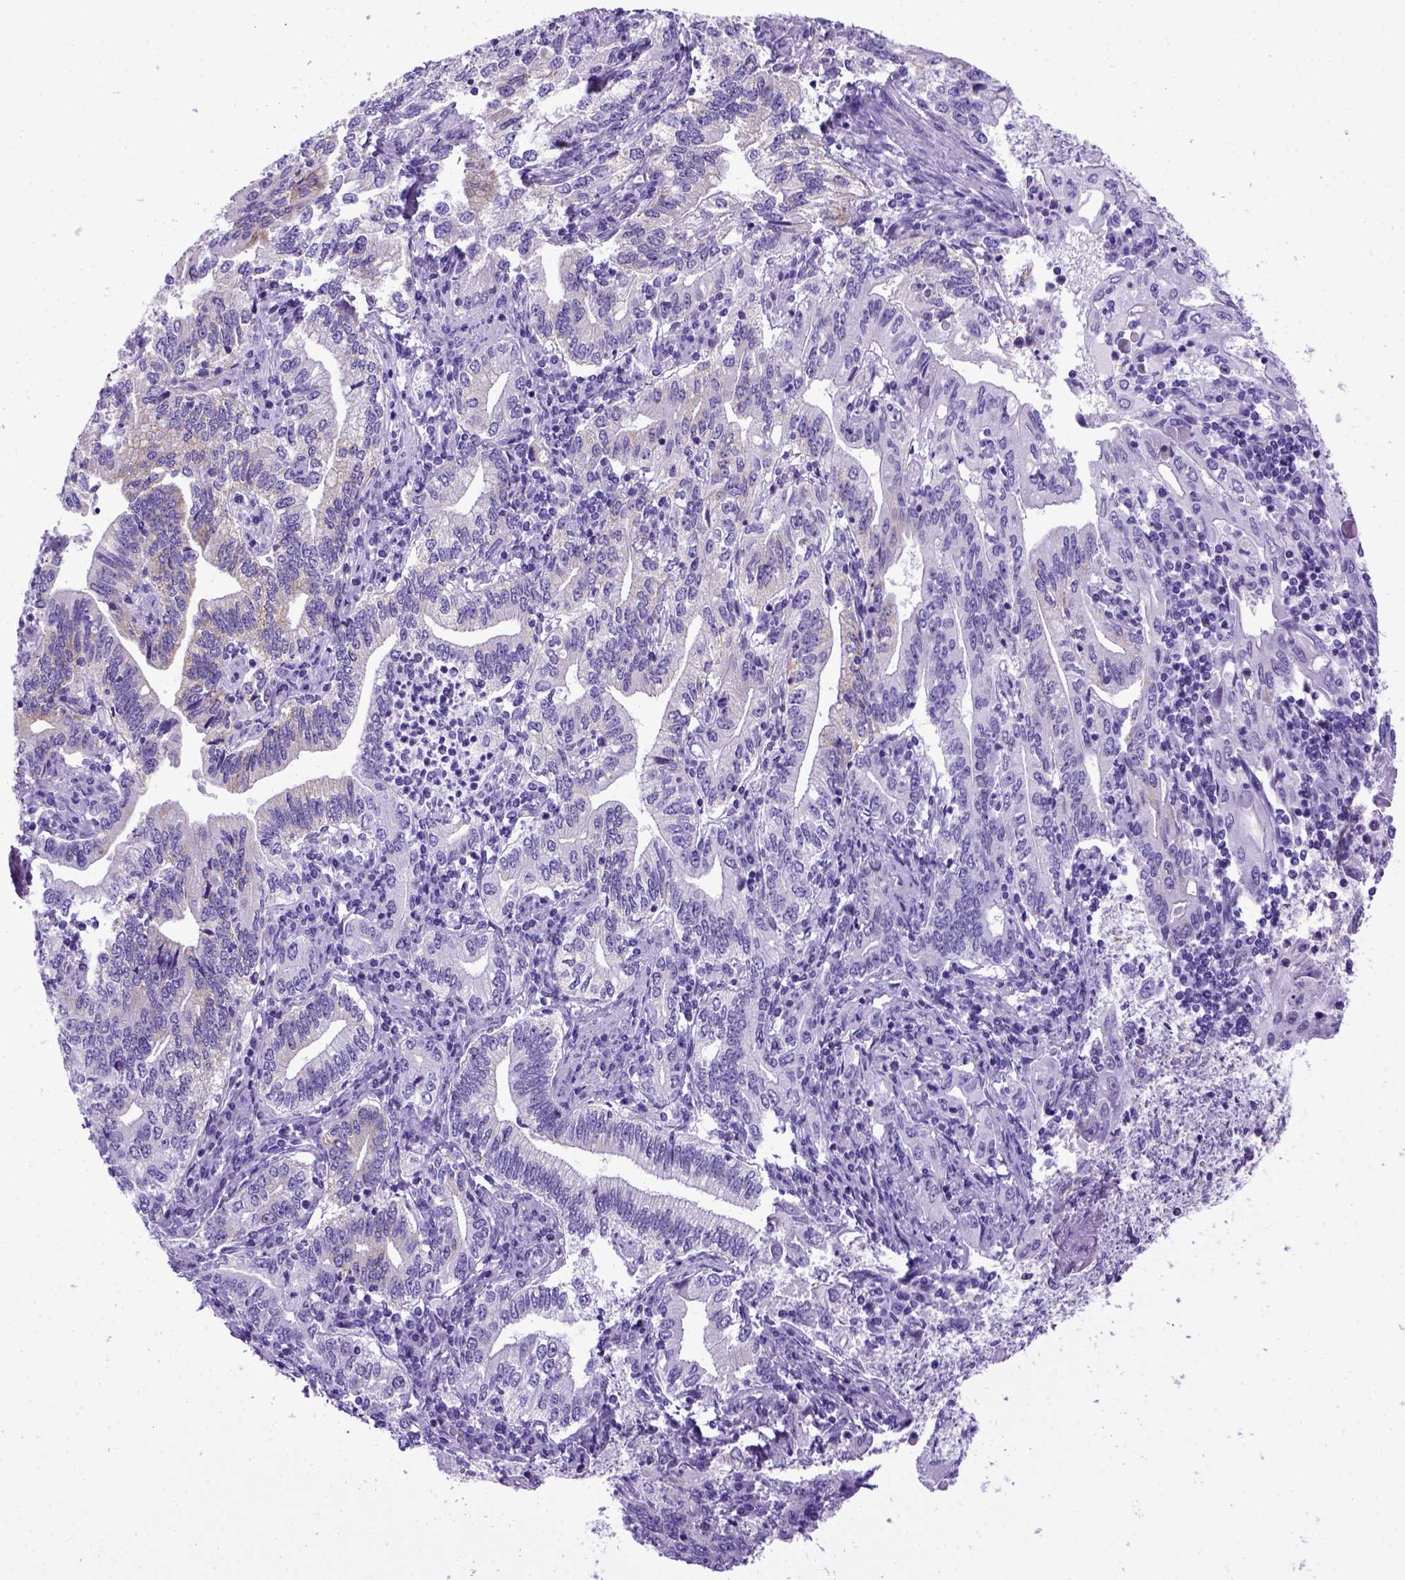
{"staining": {"intensity": "weak", "quantity": "<25%", "location": "cytoplasmic/membranous"}, "tissue": "stomach cancer", "cell_type": "Tumor cells", "image_type": "cancer", "snomed": [{"axis": "morphology", "description": "Adenocarcinoma, NOS"}, {"axis": "topography", "description": "Stomach, lower"}], "caption": "An immunohistochemistry histopathology image of stomach adenocarcinoma is shown. There is no staining in tumor cells of stomach adenocarcinoma.", "gene": "ADAM12", "patient": {"sex": "female", "age": 72}}